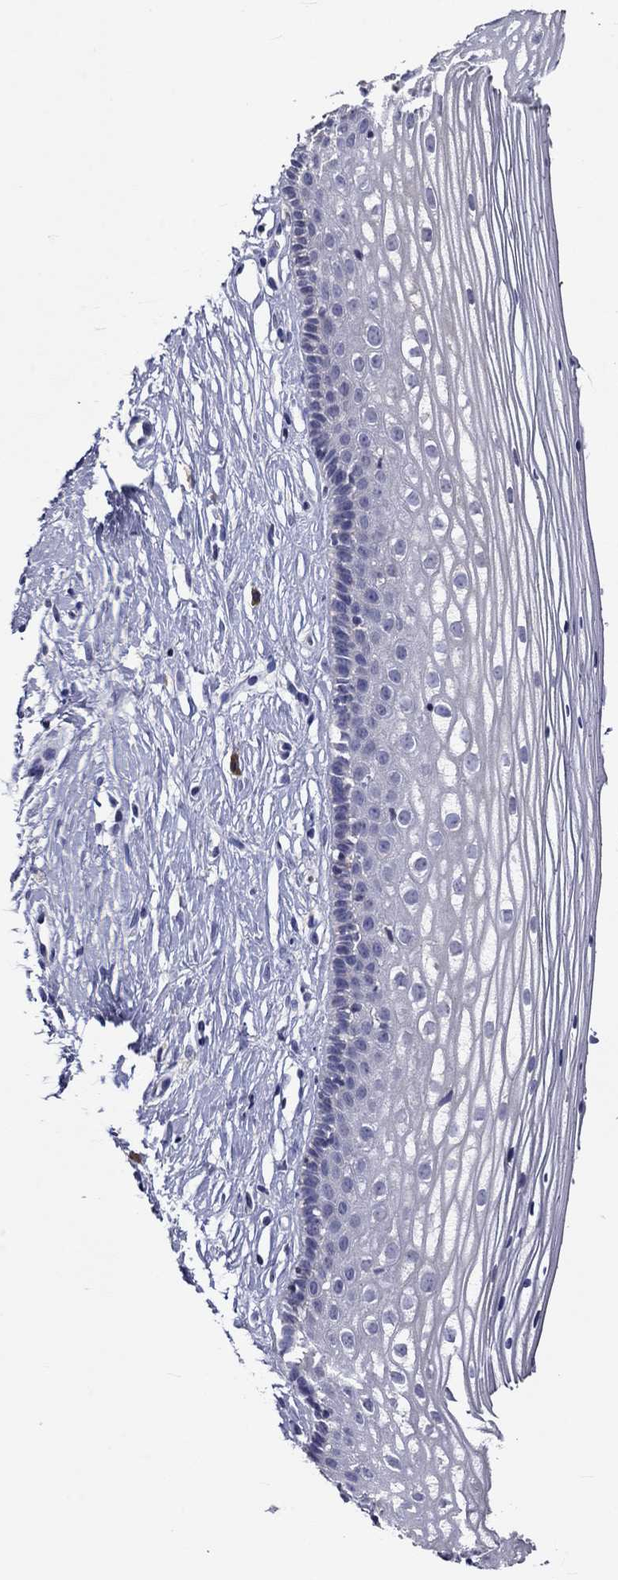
{"staining": {"intensity": "negative", "quantity": "none", "location": "none"}, "tissue": "cervix", "cell_type": "Glandular cells", "image_type": "normal", "snomed": [{"axis": "morphology", "description": "Normal tissue, NOS"}, {"axis": "topography", "description": "Cervix"}], "caption": "Immunohistochemistry (IHC) image of unremarkable human cervix stained for a protein (brown), which exhibits no expression in glandular cells. (Immunohistochemistry, brightfield microscopy, high magnification).", "gene": "POU2F2", "patient": {"sex": "female", "age": 40}}